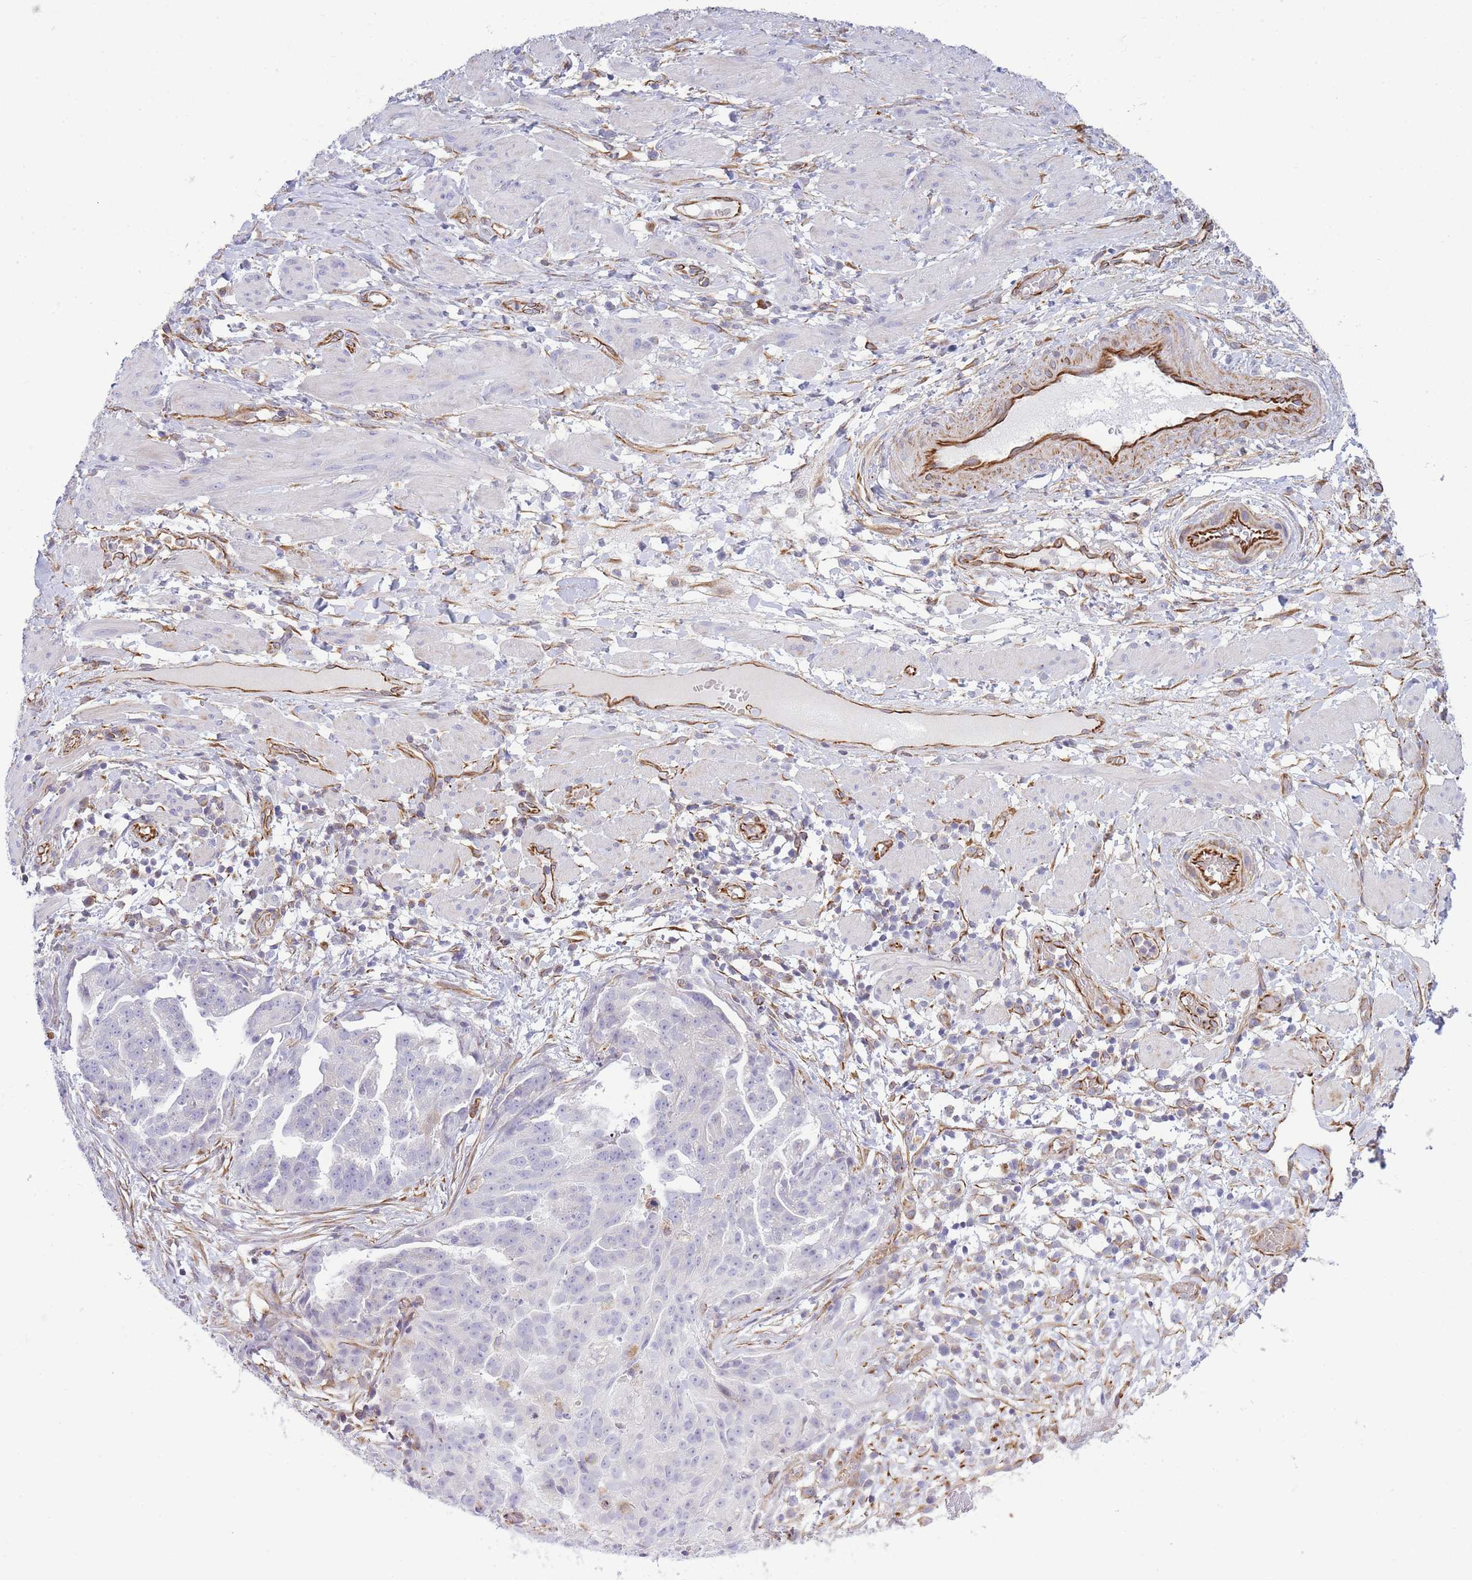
{"staining": {"intensity": "negative", "quantity": "none", "location": "none"}, "tissue": "ovarian cancer", "cell_type": "Tumor cells", "image_type": "cancer", "snomed": [{"axis": "morphology", "description": "Cystadenocarcinoma, serous, NOS"}, {"axis": "topography", "description": "Ovary"}], "caption": "IHC histopathology image of serous cystadenocarcinoma (ovarian) stained for a protein (brown), which reveals no staining in tumor cells.", "gene": "ECPAS", "patient": {"sex": "female", "age": 58}}